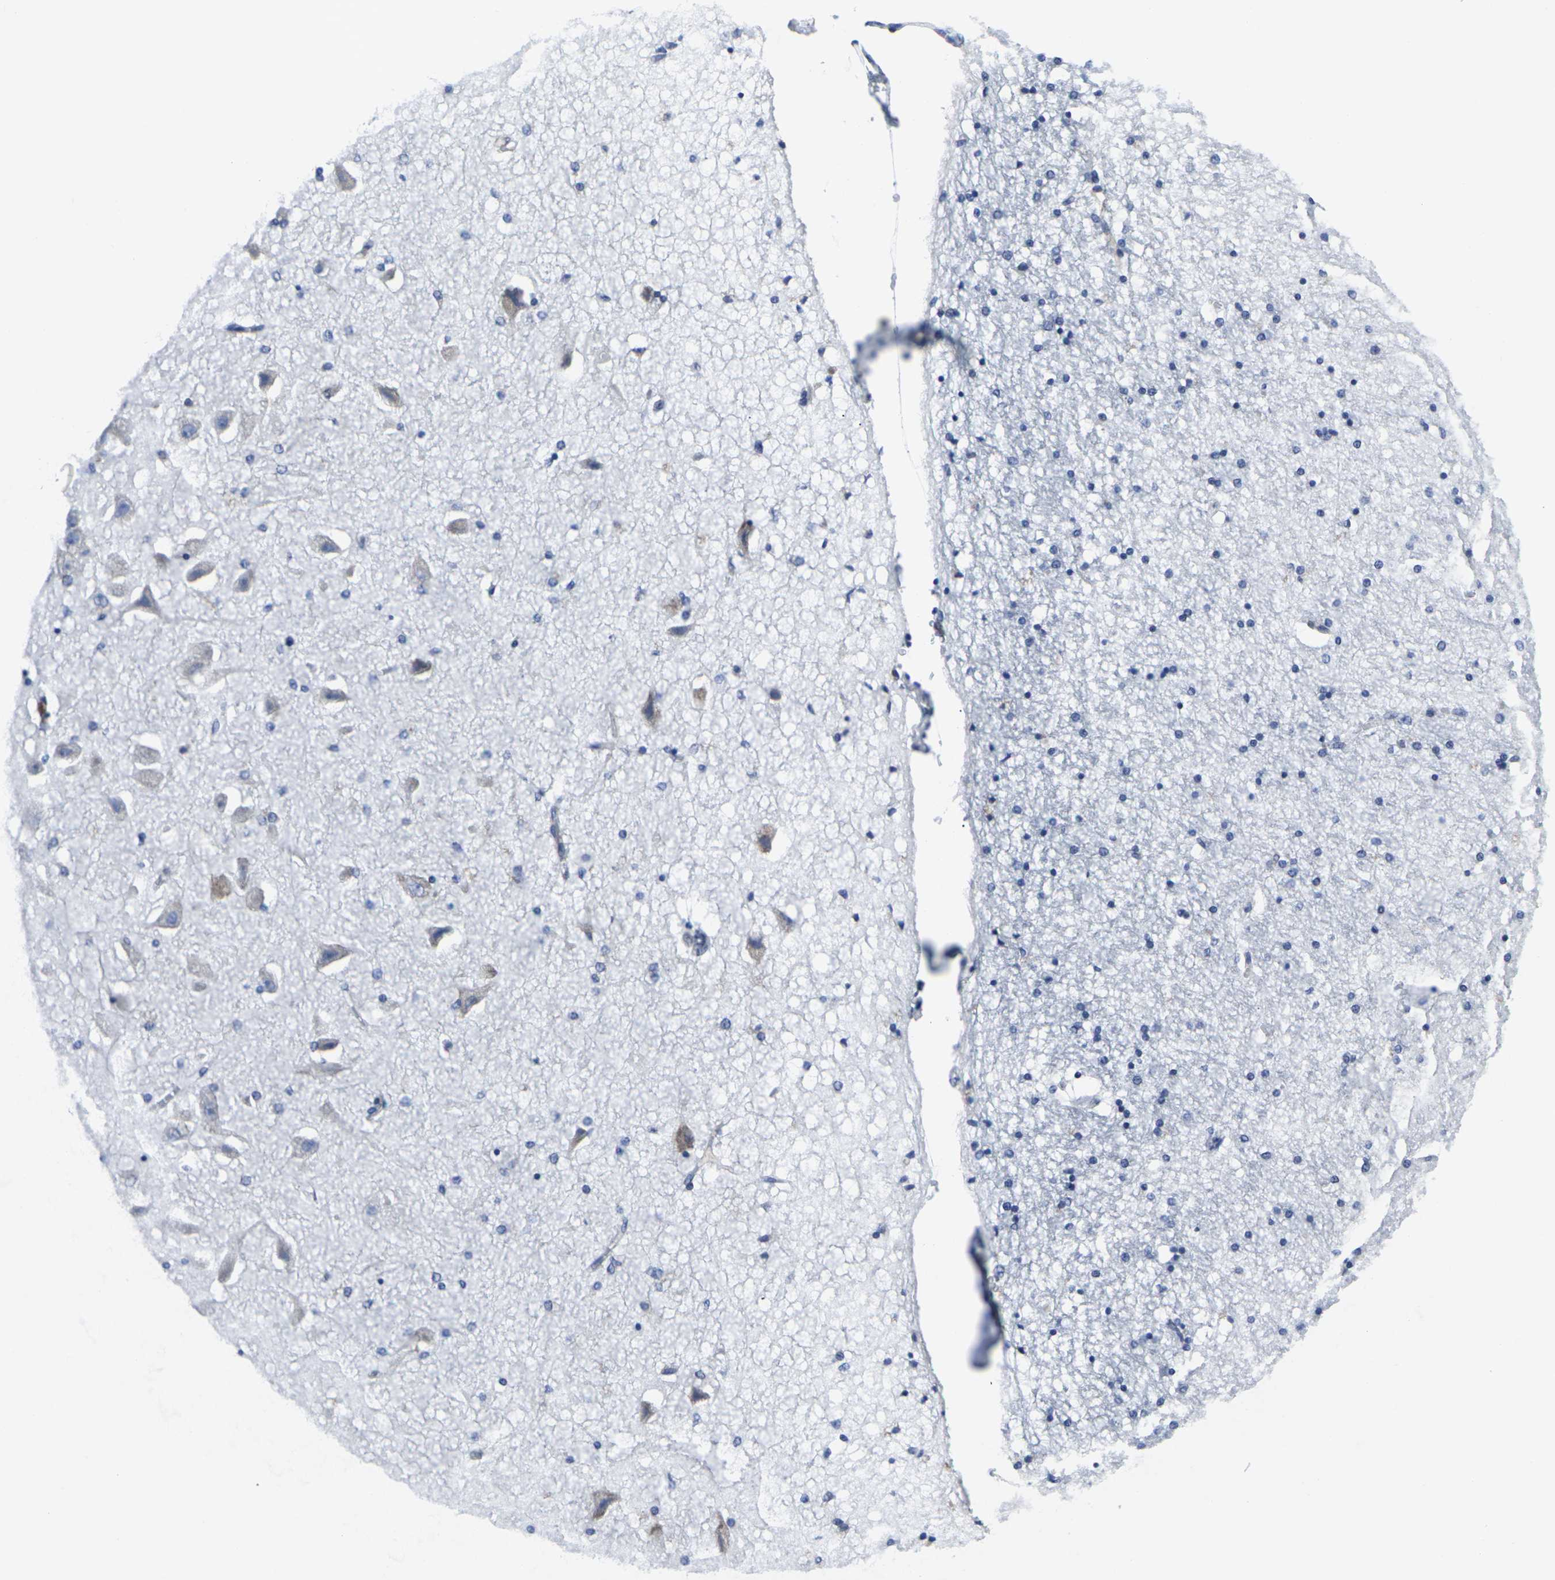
{"staining": {"intensity": "negative", "quantity": "none", "location": "none"}, "tissue": "hippocampus", "cell_type": "Glial cells", "image_type": "normal", "snomed": [{"axis": "morphology", "description": "Normal tissue, NOS"}, {"axis": "topography", "description": "Hippocampus"}], "caption": "Glial cells are negative for protein expression in normal human hippocampus. Brightfield microscopy of immunohistochemistry (IHC) stained with DAB (3,3'-diaminobenzidine) (brown) and hematoxylin (blue), captured at high magnification.", "gene": "RPN1", "patient": {"sex": "female", "age": 54}}